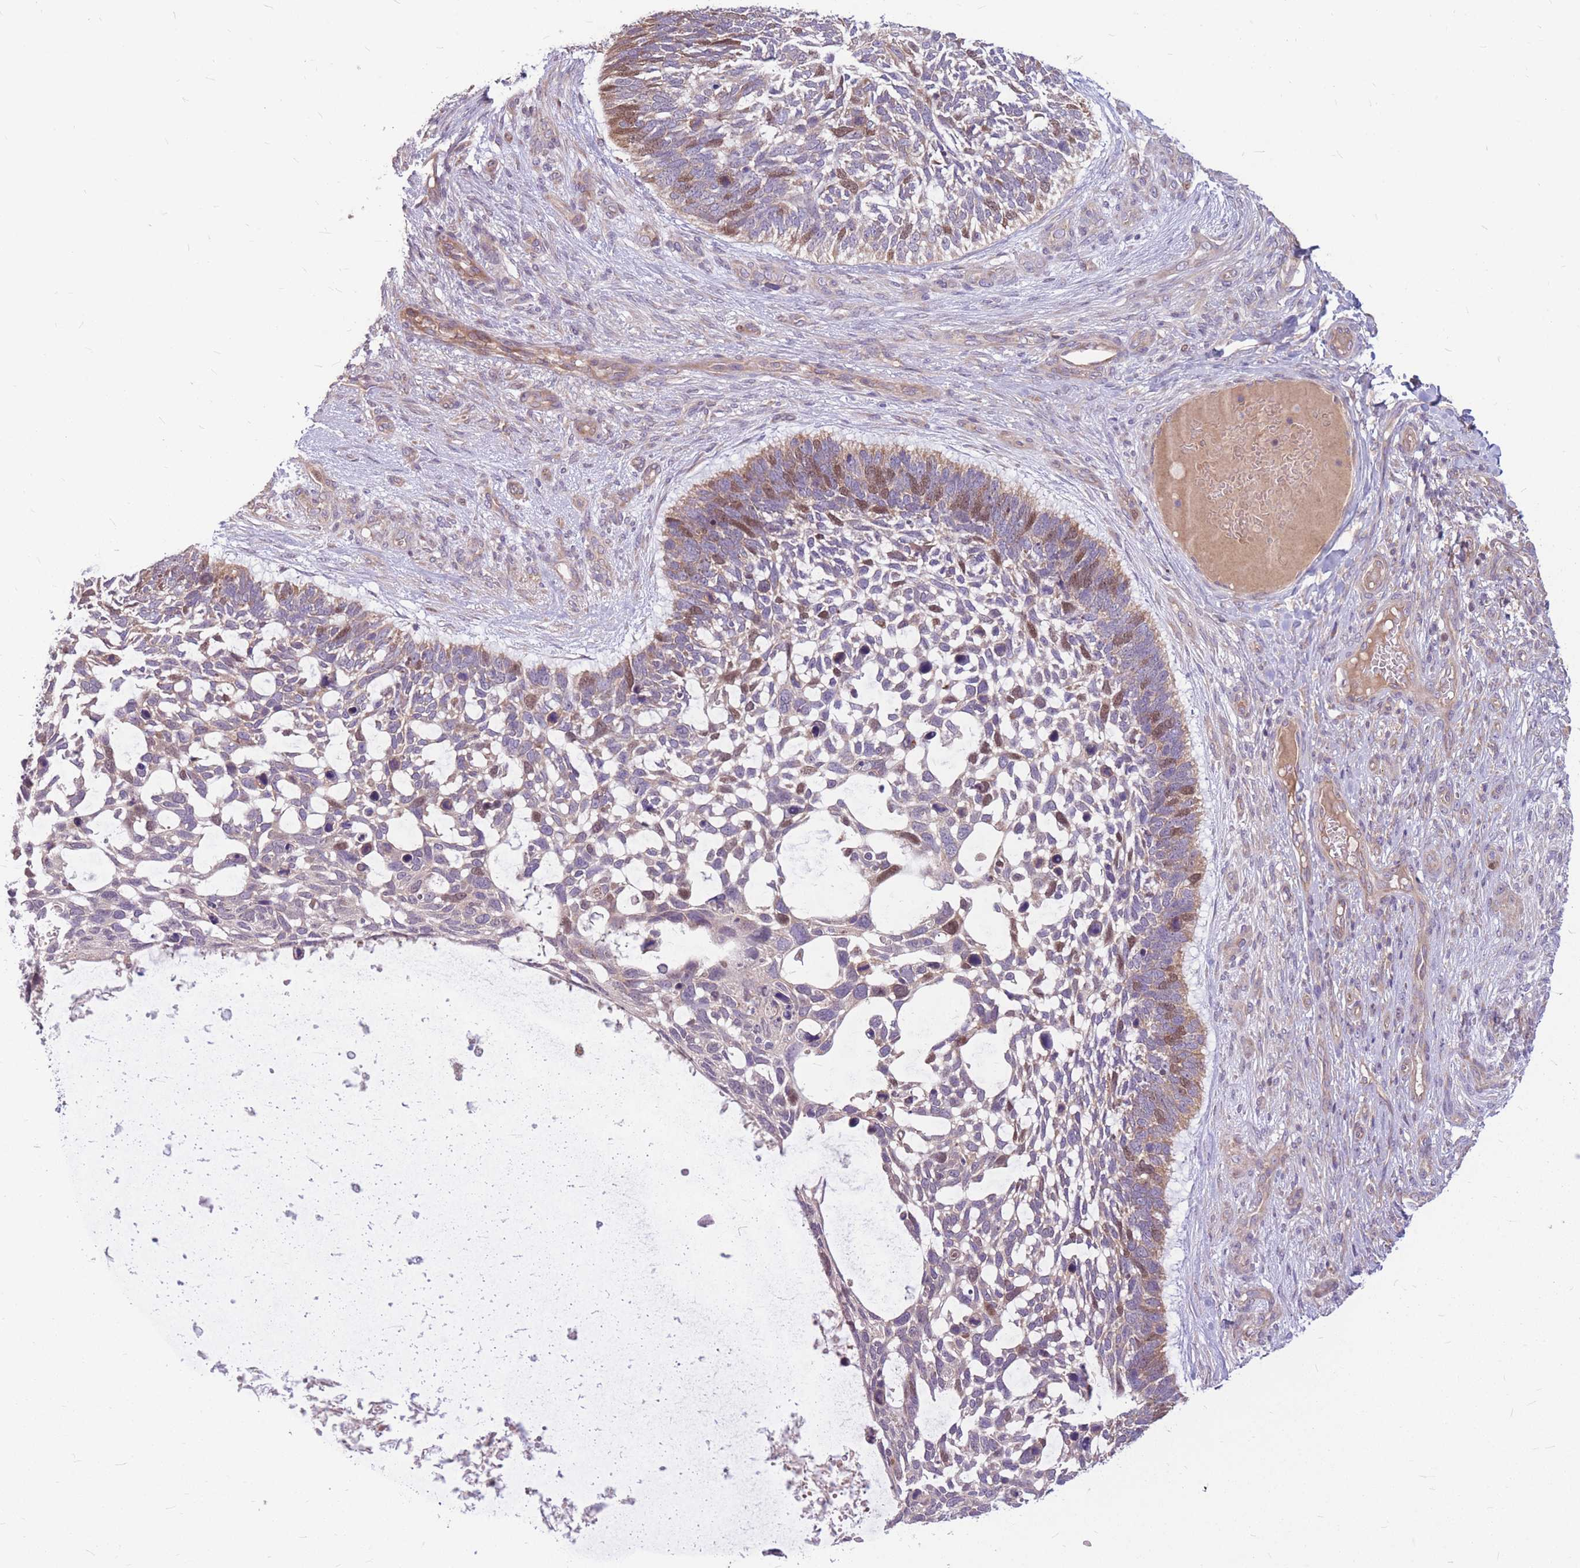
{"staining": {"intensity": "moderate", "quantity": "<25%", "location": "nuclear"}, "tissue": "skin cancer", "cell_type": "Tumor cells", "image_type": "cancer", "snomed": [{"axis": "morphology", "description": "Basal cell carcinoma"}, {"axis": "topography", "description": "Skin"}], "caption": "An image of basal cell carcinoma (skin) stained for a protein displays moderate nuclear brown staining in tumor cells.", "gene": "GMNN", "patient": {"sex": "male", "age": 88}}